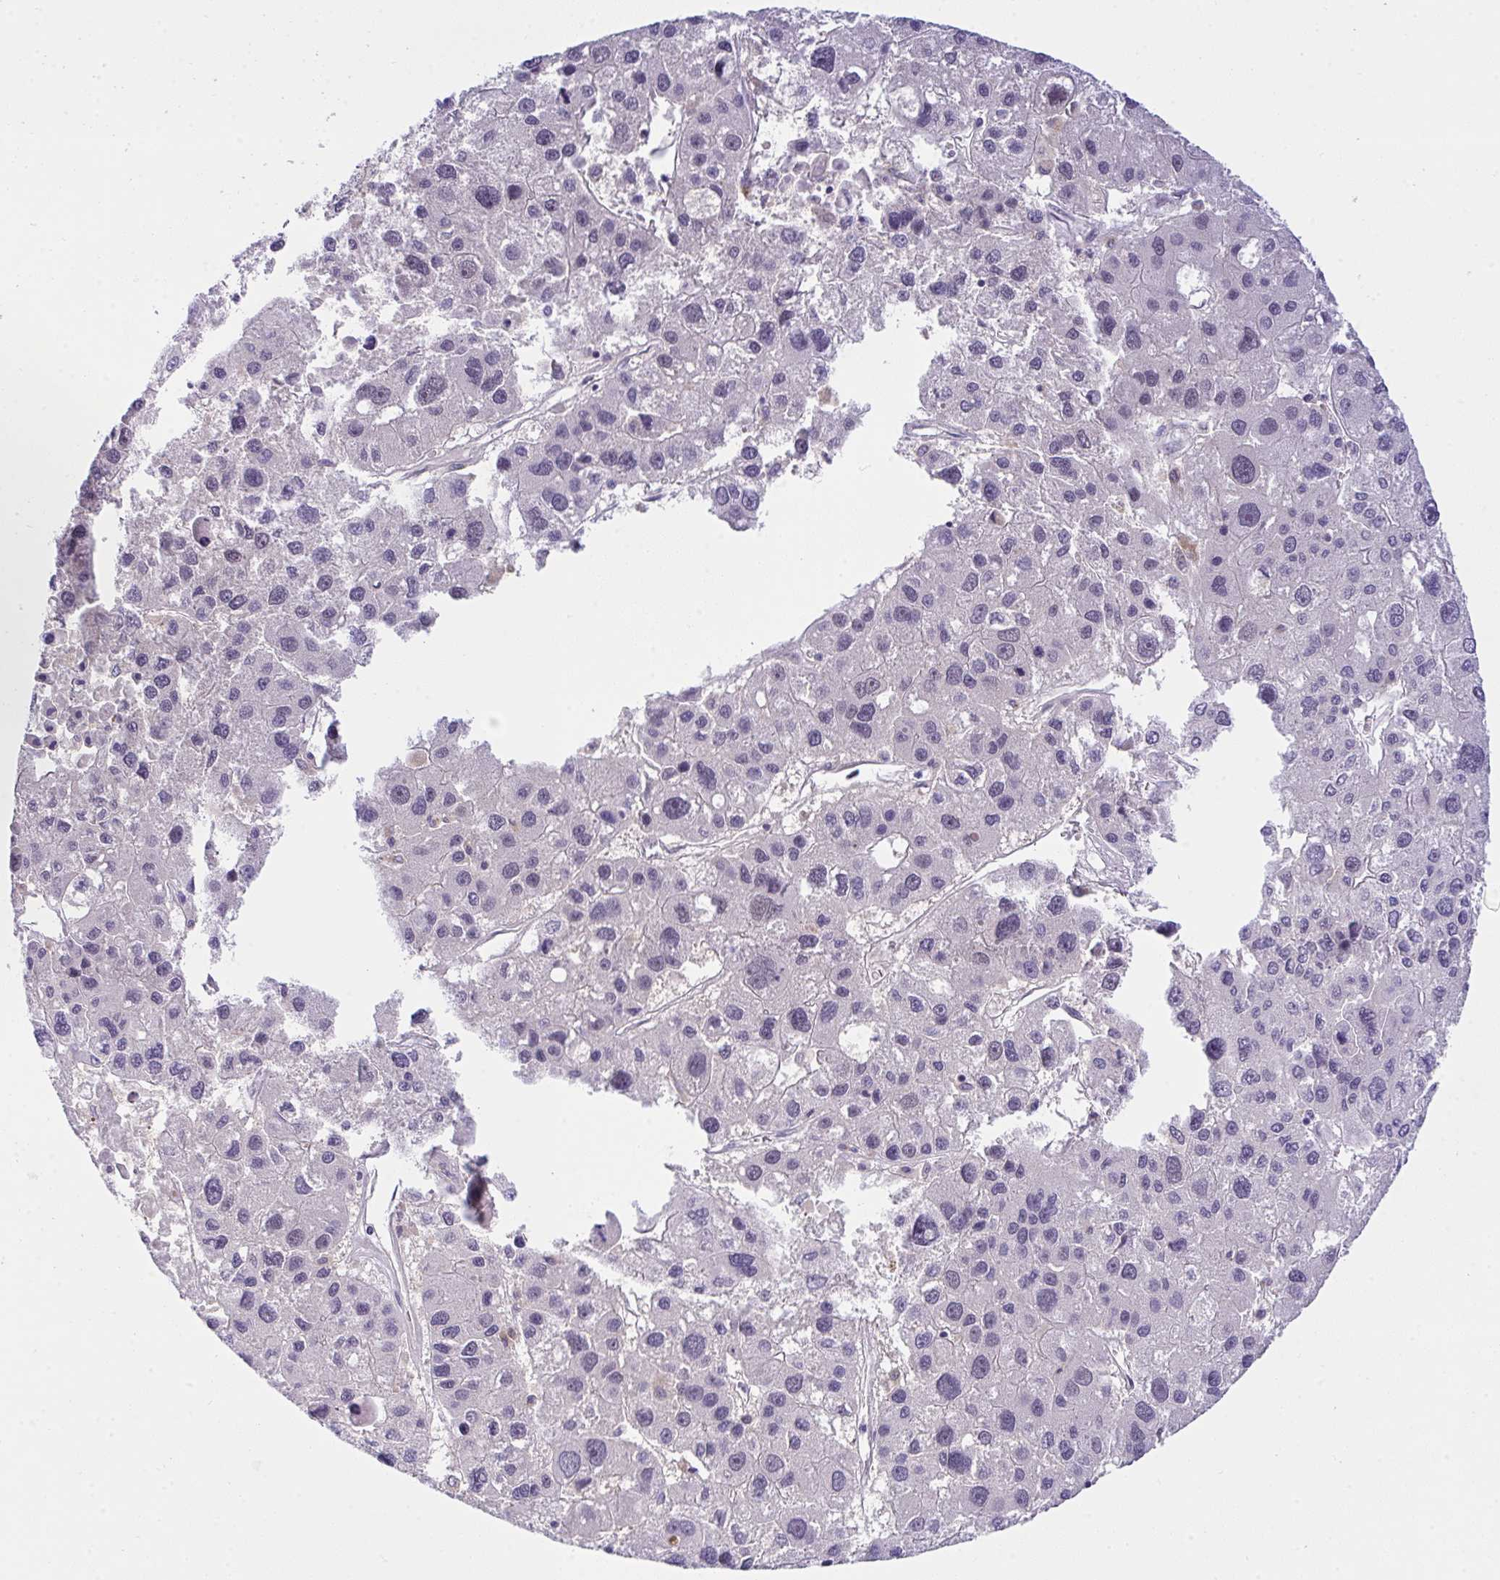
{"staining": {"intensity": "negative", "quantity": "none", "location": "none"}, "tissue": "liver cancer", "cell_type": "Tumor cells", "image_type": "cancer", "snomed": [{"axis": "morphology", "description": "Carcinoma, Hepatocellular, NOS"}, {"axis": "topography", "description": "Liver"}], "caption": "This image is of liver cancer stained with immunohistochemistry (IHC) to label a protein in brown with the nuclei are counter-stained blue. There is no expression in tumor cells. (DAB immunohistochemistry (IHC) with hematoxylin counter stain).", "gene": "HOXD12", "patient": {"sex": "male", "age": 73}}